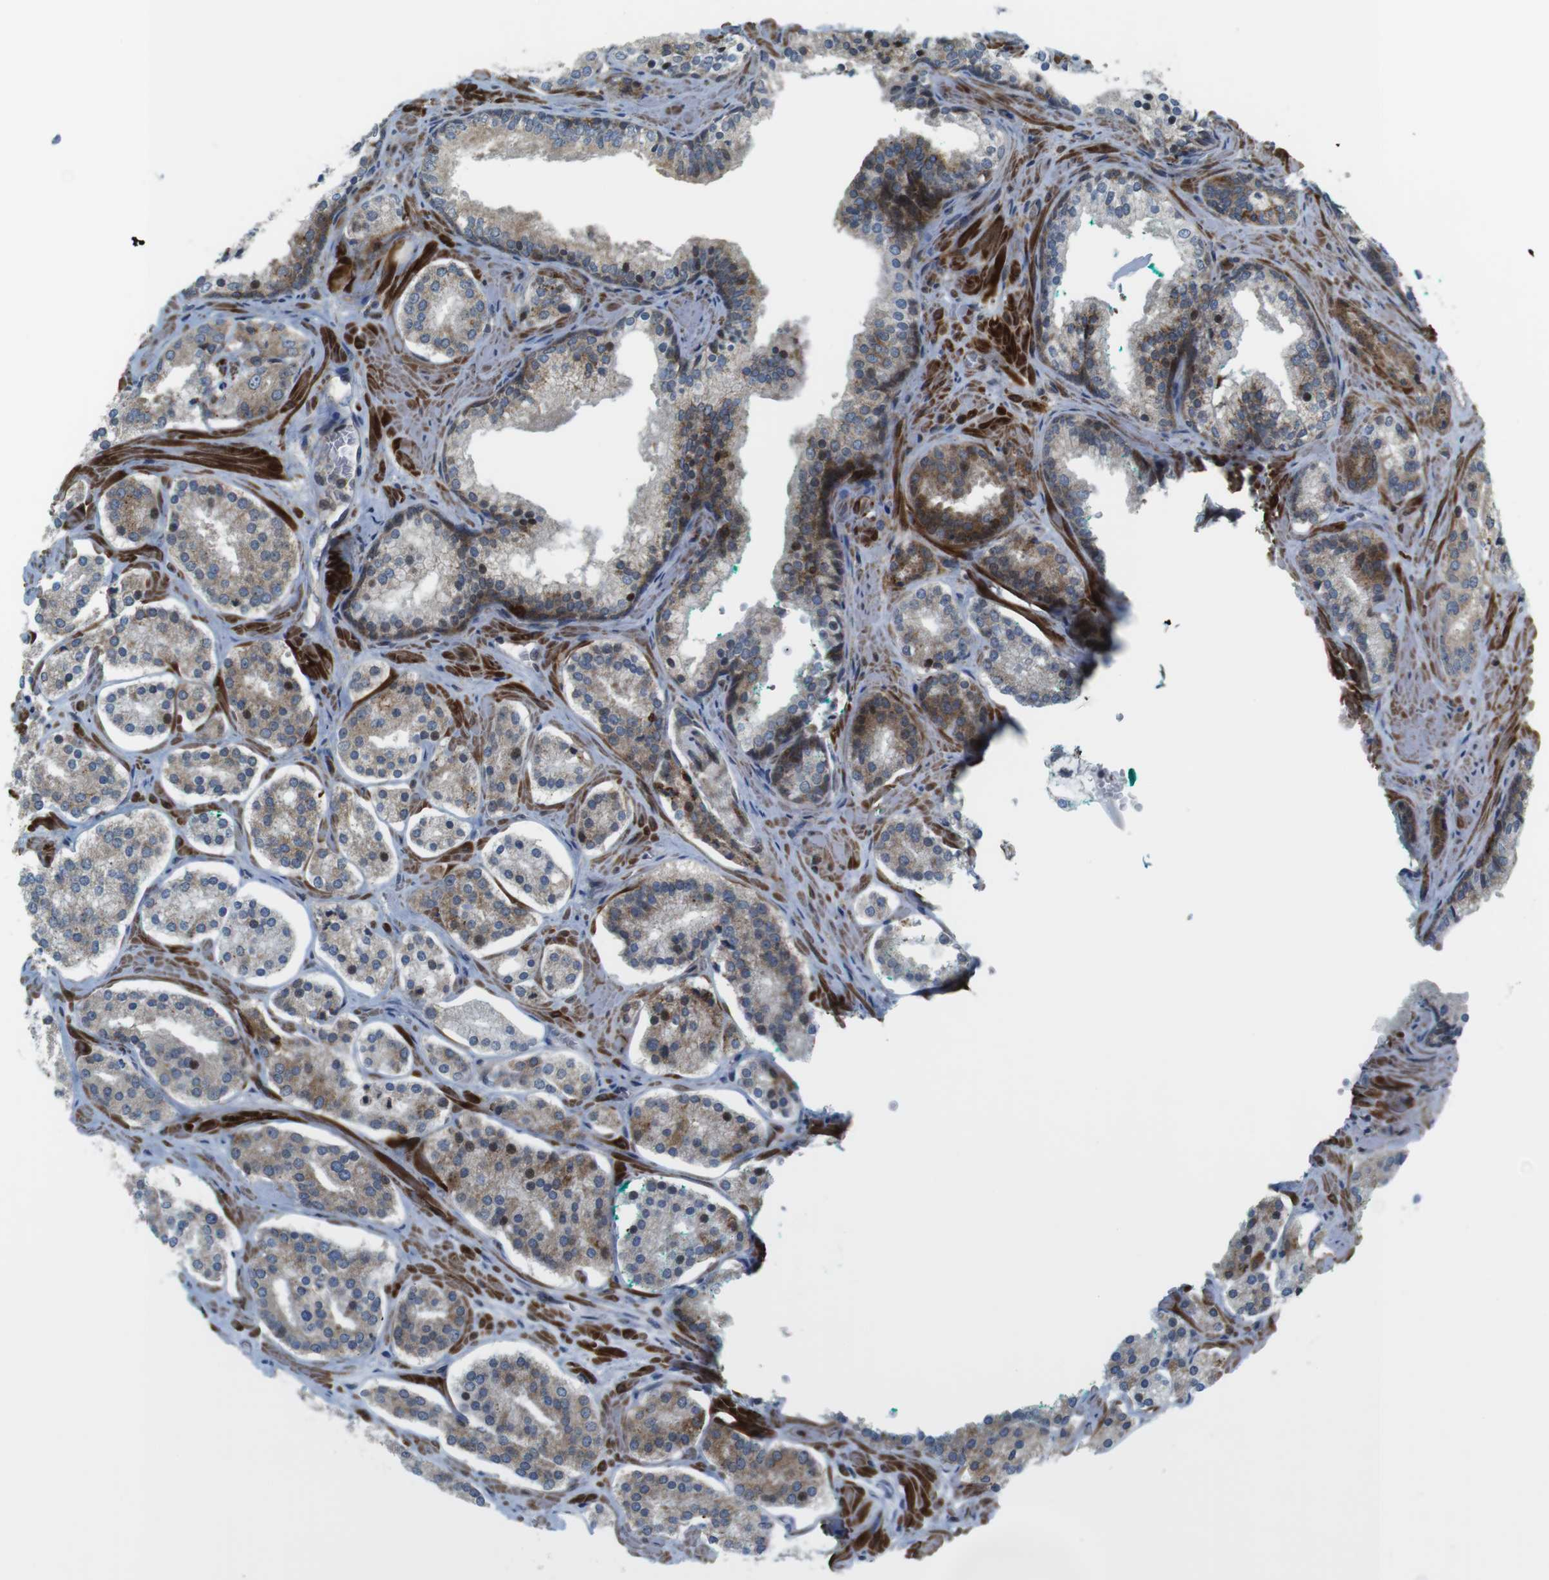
{"staining": {"intensity": "weak", "quantity": "25%-75%", "location": "cytoplasmic/membranous"}, "tissue": "prostate cancer", "cell_type": "Tumor cells", "image_type": "cancer", "snomed": [{"axis": "morphology", "description": "Adenocarcinoma, High grade"}, {"axis": "topography", "description": "Prostate"}], "caption": "Protein staining by immunohistochemistry displays weak cytoplasmic/membranous expression in approximately 25%-75% of tumor cells in high-grade adenocarcinoma (prostate). The protein is stained brown, and the nuclei are stained in blue (DAB (3,3'-diaminobenzidine) IHC with brightfield microscopy, high magnification).", "gene": "CUL7", "patient": {"sex": "male", "age": 60}}